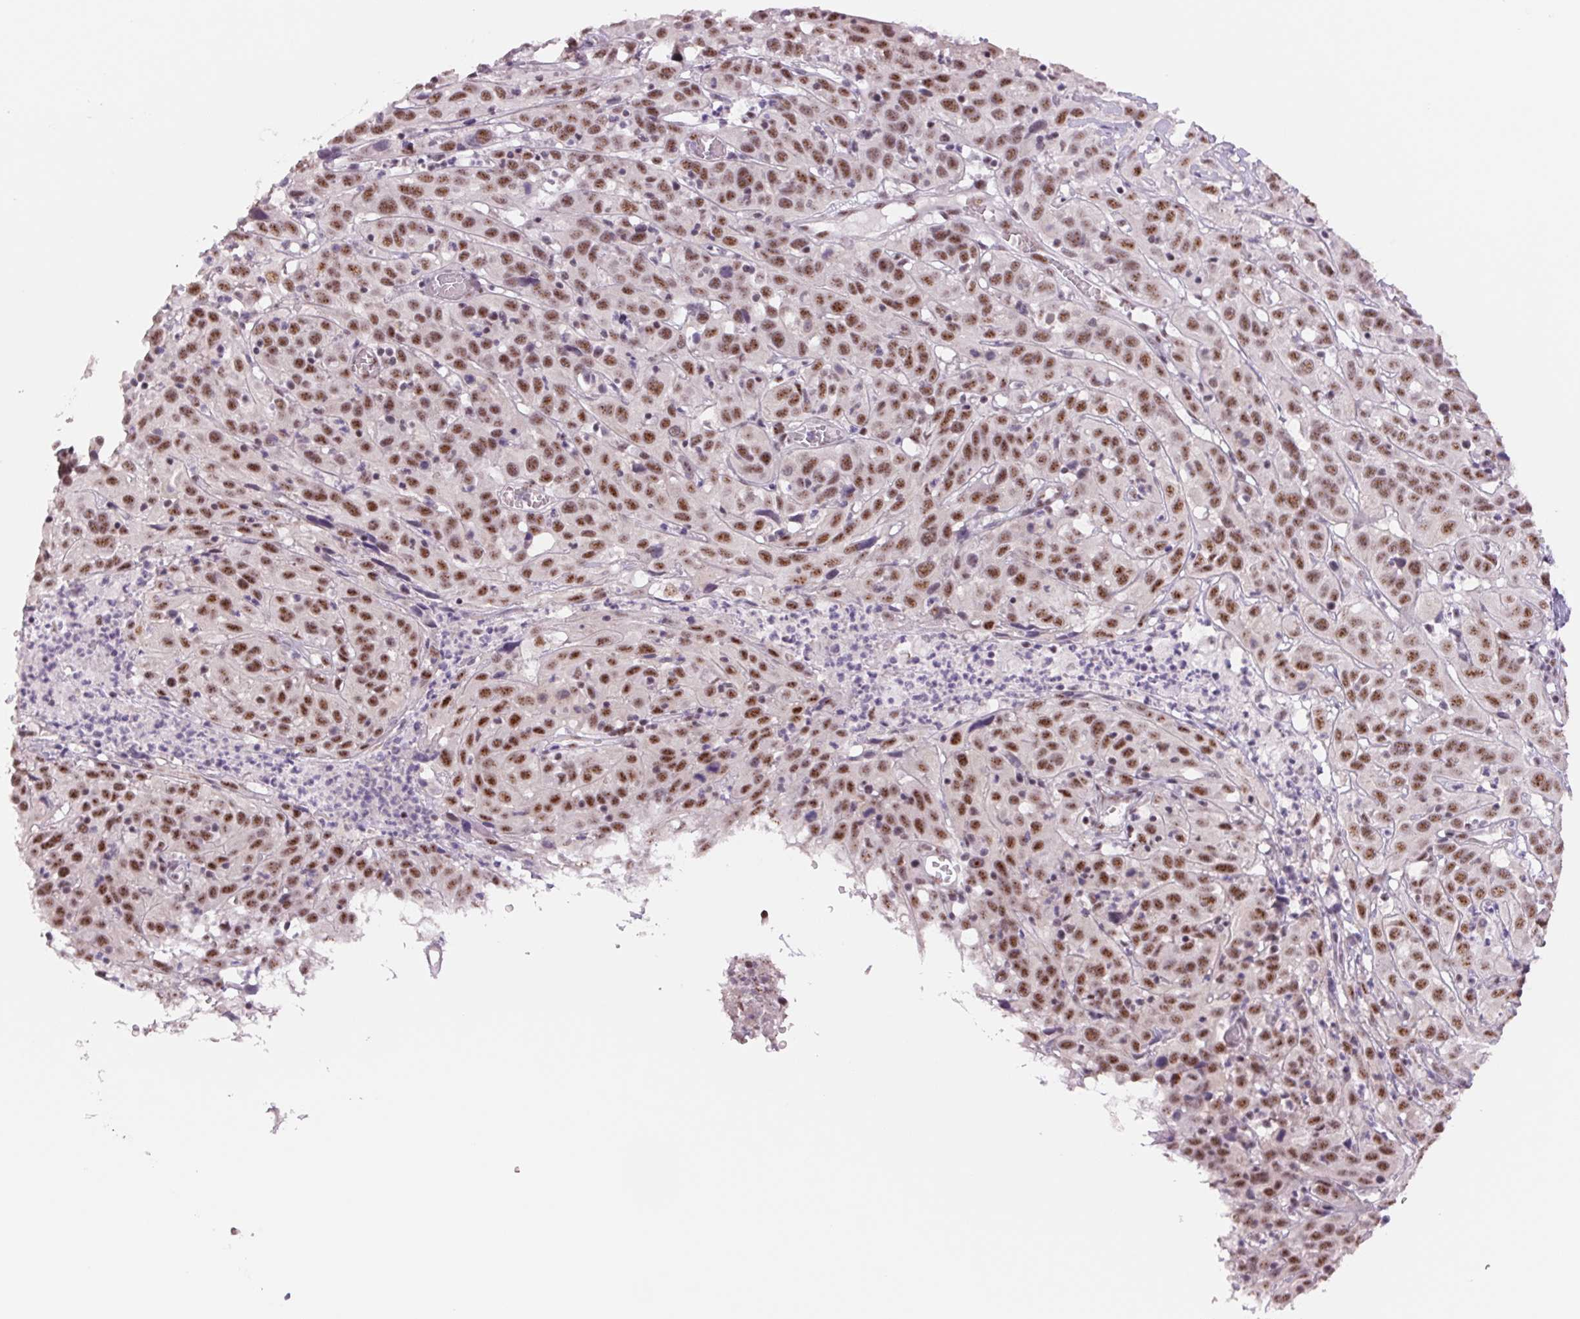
{"staining": {"intensity": "strong", "quantity": ">75%", "location": "nuclear"}, "tissue": "cervical cancer", "cell_type": "Tumor cells", "image_type": "cancer", "snomed": [{"axis": "morphology", "description": "Squamous cell carcinoma, NOS"}, {"axis": "topography", "description": "Cervix"}], "caption": "A high amount of strong nuclear expression is seen in approximately >75% of tumor cells in cervical squamous cell carcinoma tissue.", "gene": "ZC3H14", "patient": {"sex": "female", "age": 32}}